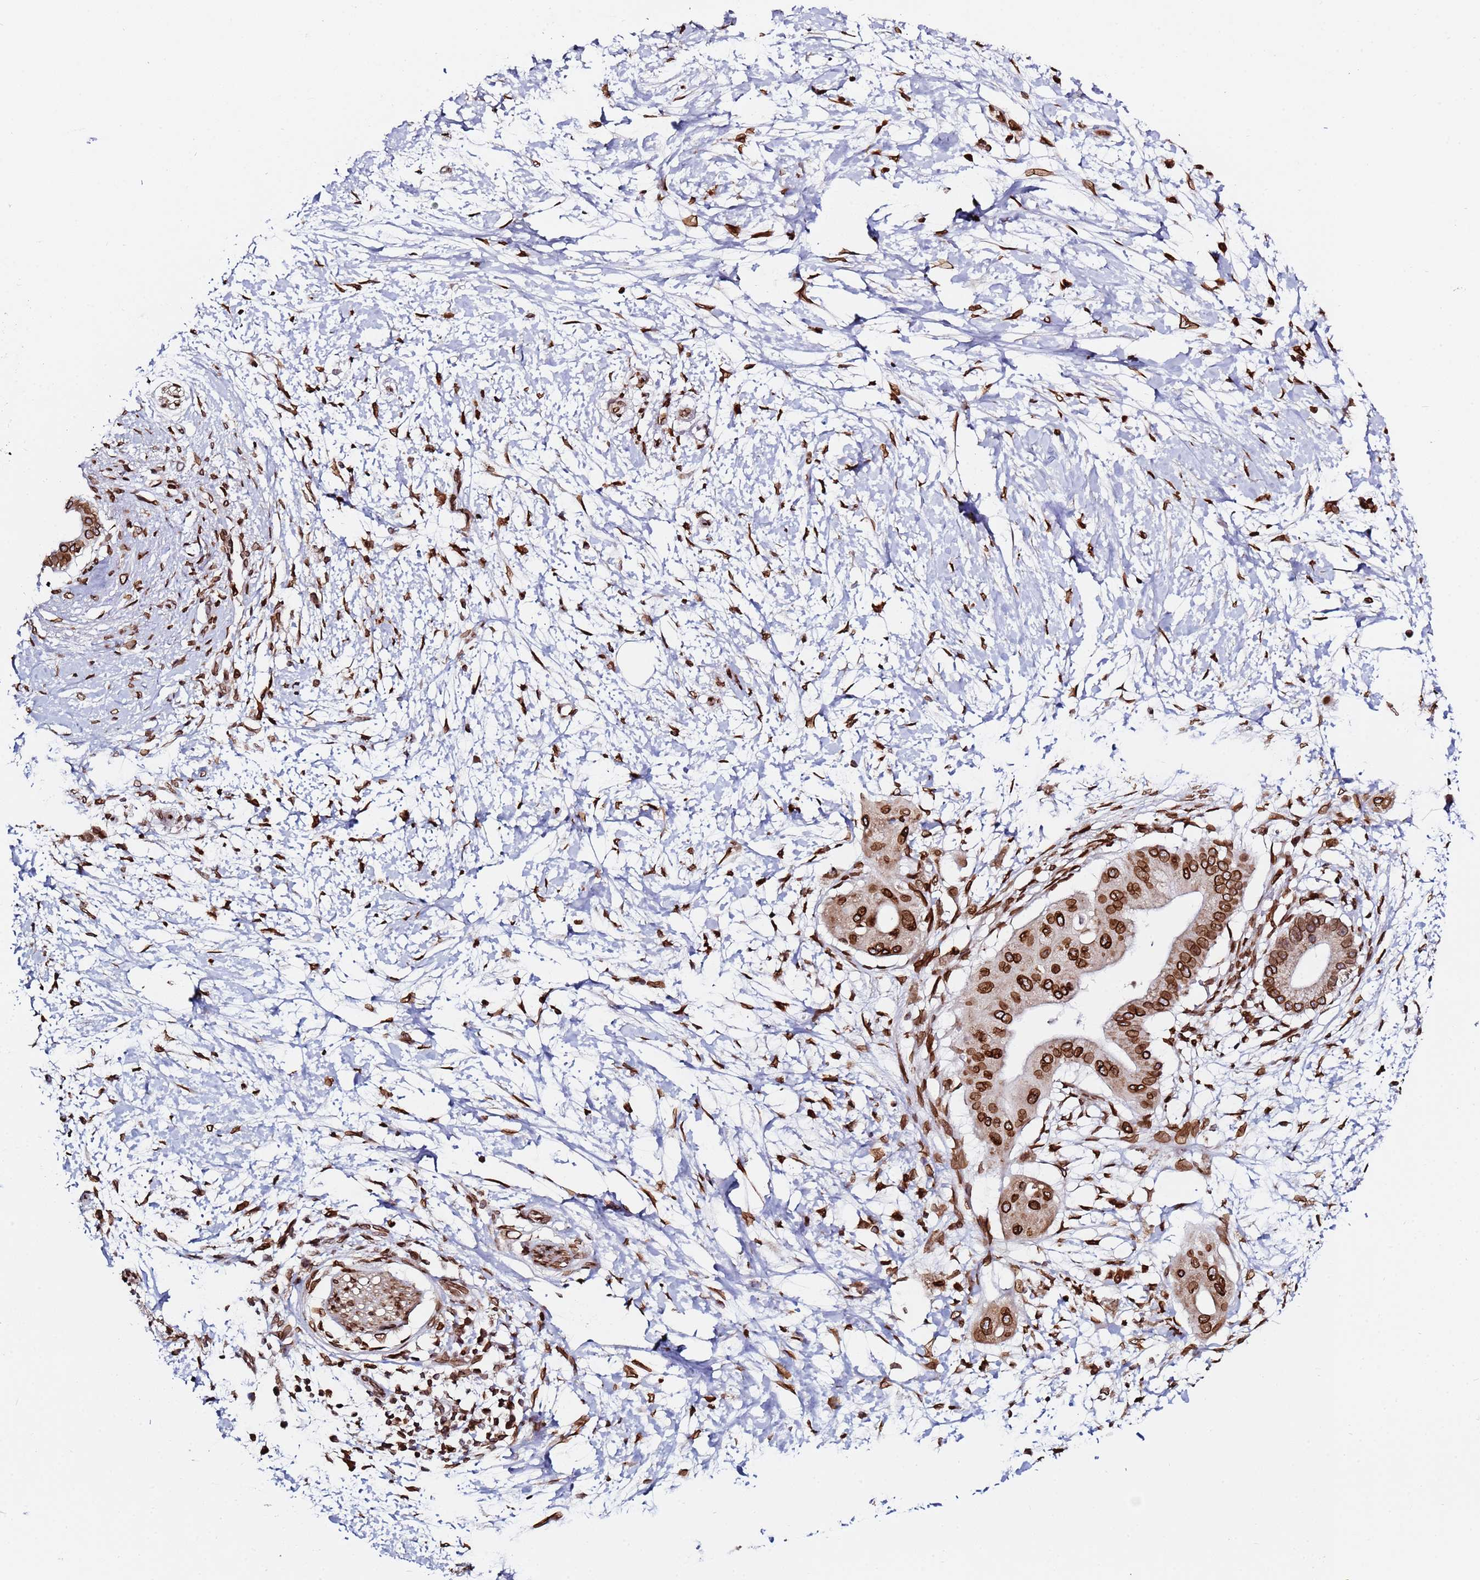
{"staining": {"intensity": "strong", "quantity": ">75%", "location": "cytoplasmic/membranous,nuclear"}, "tissue": "pancreatic cancer", "cell_type": "Tumor cells", "image_type": "cancer", "snomed": [{"axis": "morphology", "description": "Adenocarcinoma, NOS"}, {"axis": "topography", "description": "Pancreas"}], "caption": "Protein expression analysis of pancreatic adenocarcinoma reveals strong cytoplasmic/membranous and nuclear staining in approximately >75% of tumor cells.", "gene": "TOR1AIP1", "patient": {"sex": "male", "age": 68}}